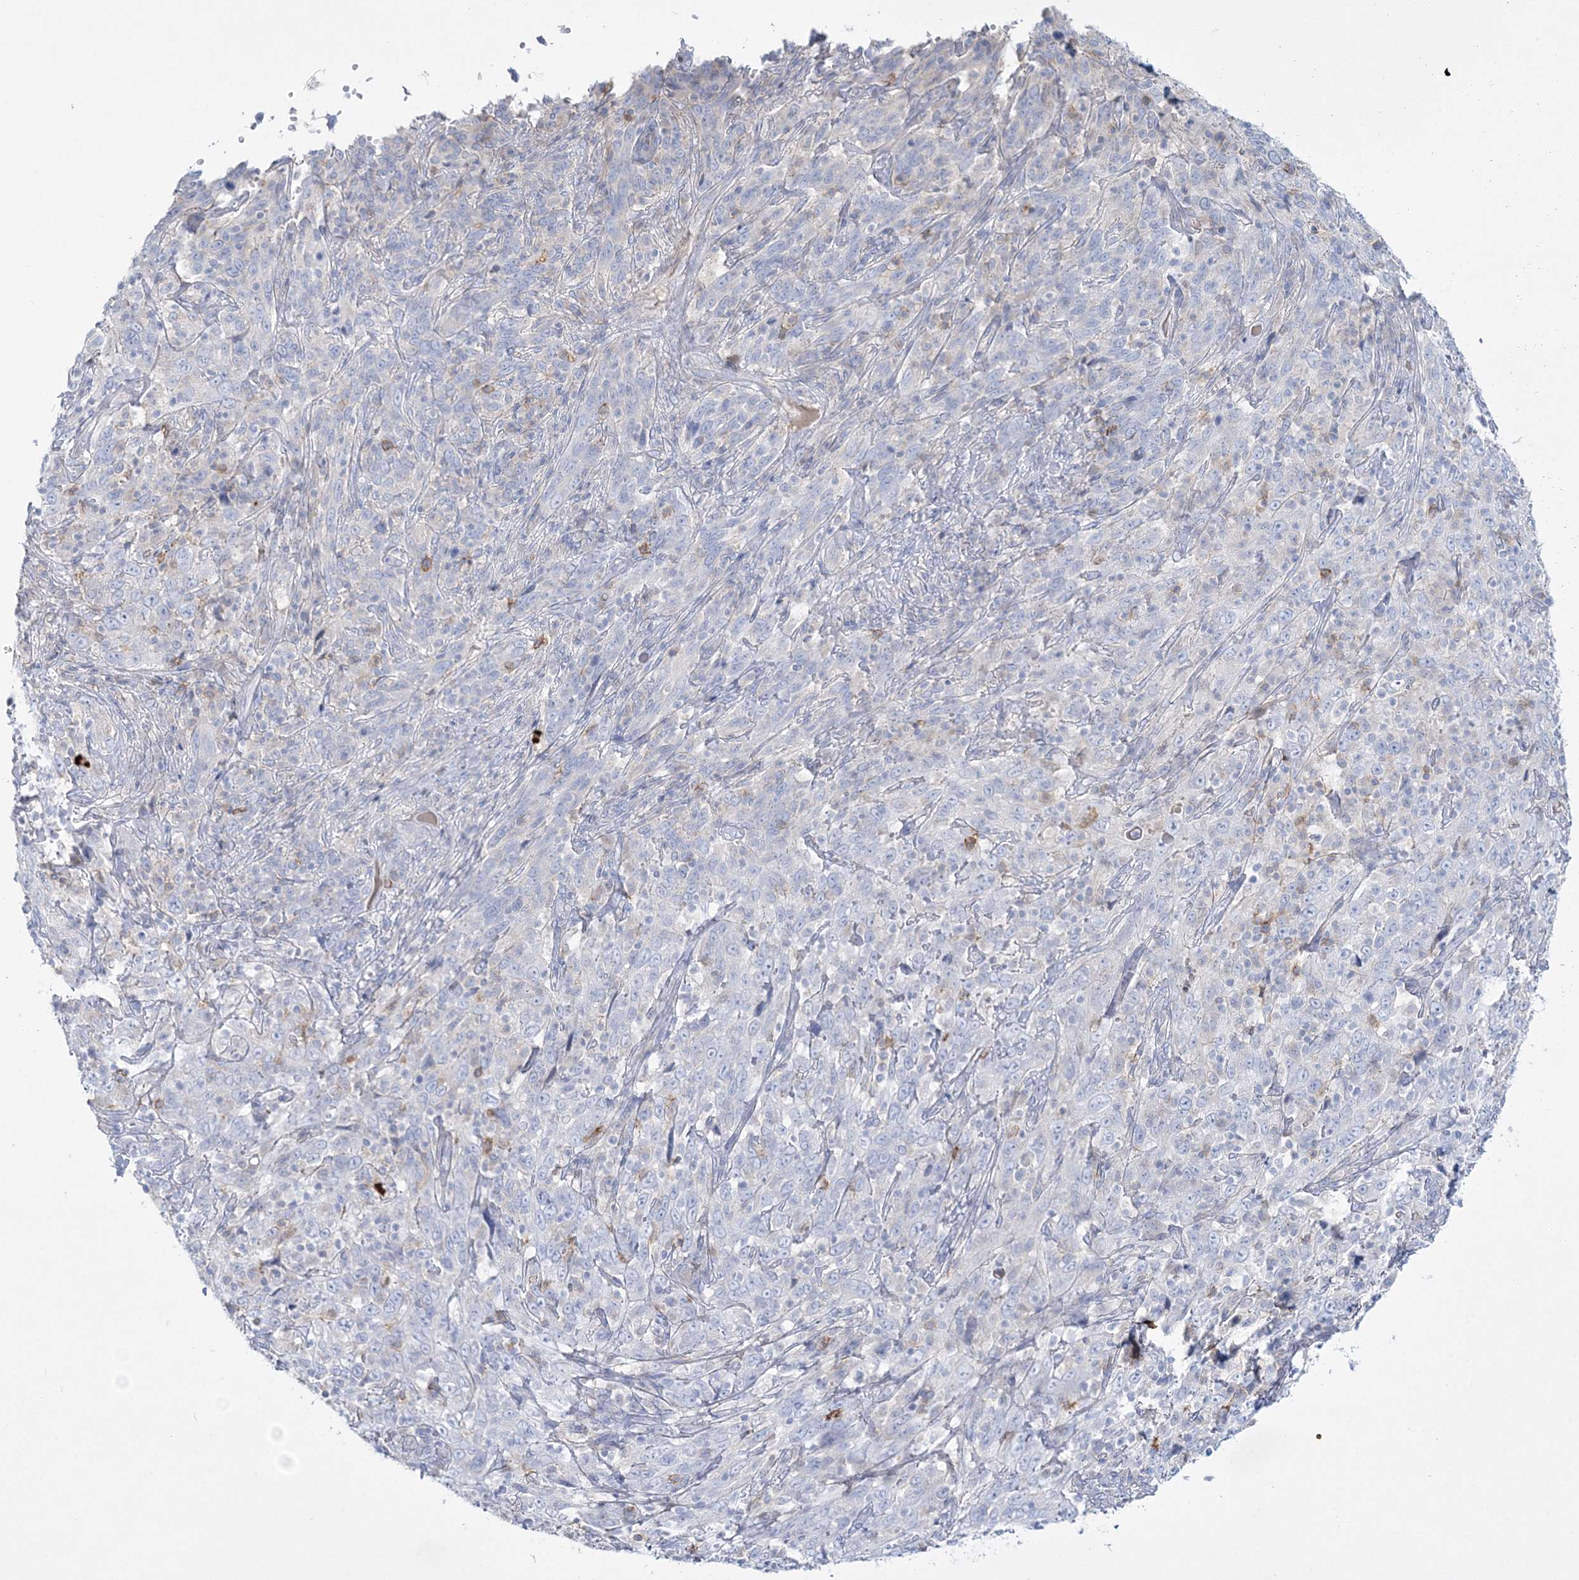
{"staining": {"intensity": "negative", "quantity": "none", "location": "none"}, "tissue": "cervical cancer", "cell_type": "Tumor cells", "image_type": "cancer", "snomed": [{"axis": "morphology", "description": "Squamous cell carcinoma, NOS"}, {"axis": "topography", "description": "Cervix"}], "caption": "A micrograph of squamous cell carcinoma (cervical) stained for a protein shows no brown staining in tumor cells. Brightfield microscopy of immunohistochemistry (IHC) stained with DAB (brown) and hematoxylin (blue), captured at high magnification.", "gene": "WDSUB1", "patient": {"sex": "female", "age": 46}}